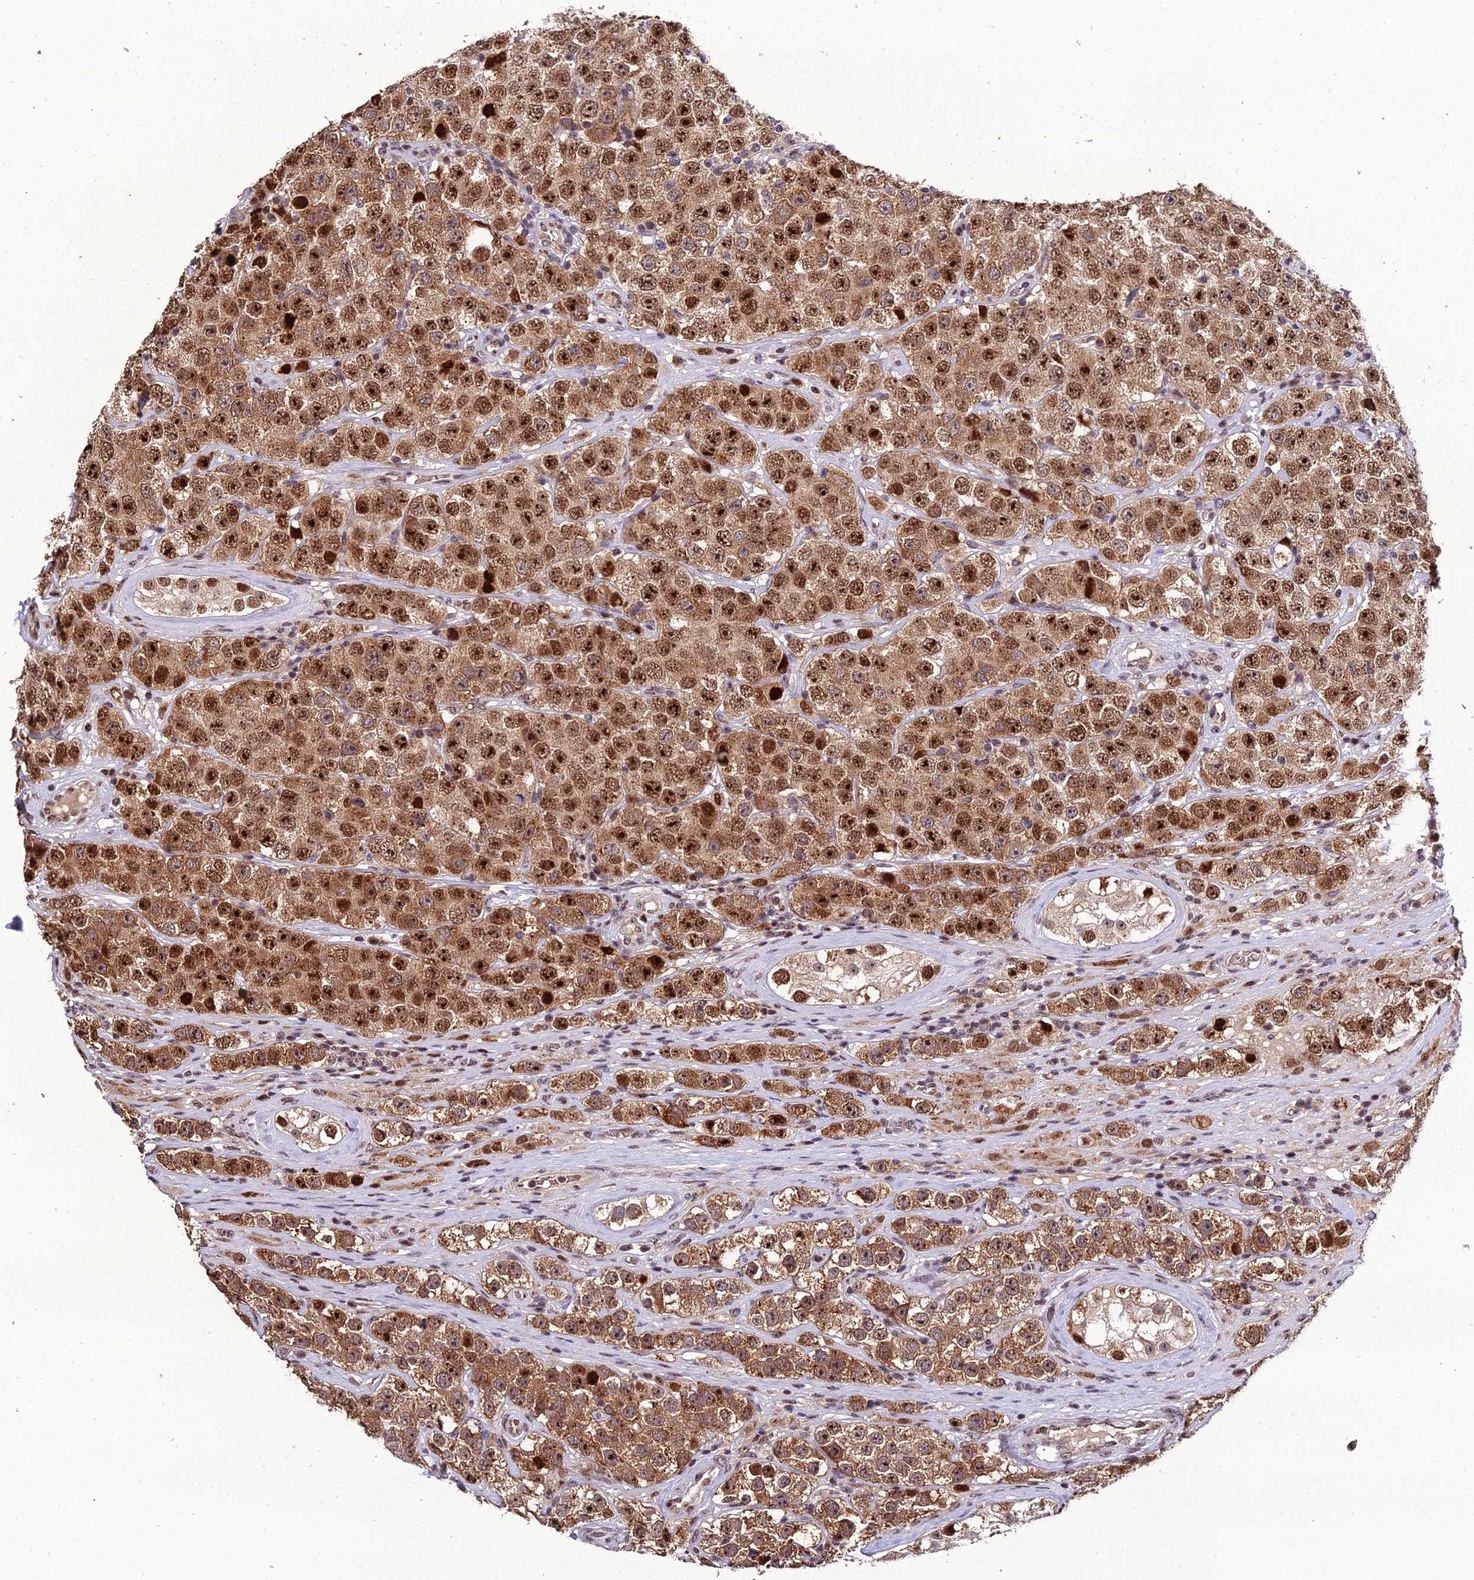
{"staining": {"intensity": "moderate", "quantity": ">75%", "location": "cytoplasmic/membranous,nuclear"}, "tissue": "testis cancer", "cell_type": "Tumor cells", "image_type": "cancer", "snomed": [{"axis": "morphology", "description": "Seminoma, NOS"}, {"axis": "topography", "description": "Testis"}], "caption": "An IHC micrograph of neoplastic tissue is shown. Protein staining in brown labels moderate cytoplasmic/membranous and nuclear positivity in seminoma (testis) within tumor cells. Immunohistochemistry (ihc) stains the protein of interest in brown and the nuclei are stained blue.", "gene": "ARL2", "patient": {"sex": "male", "age": 28}}